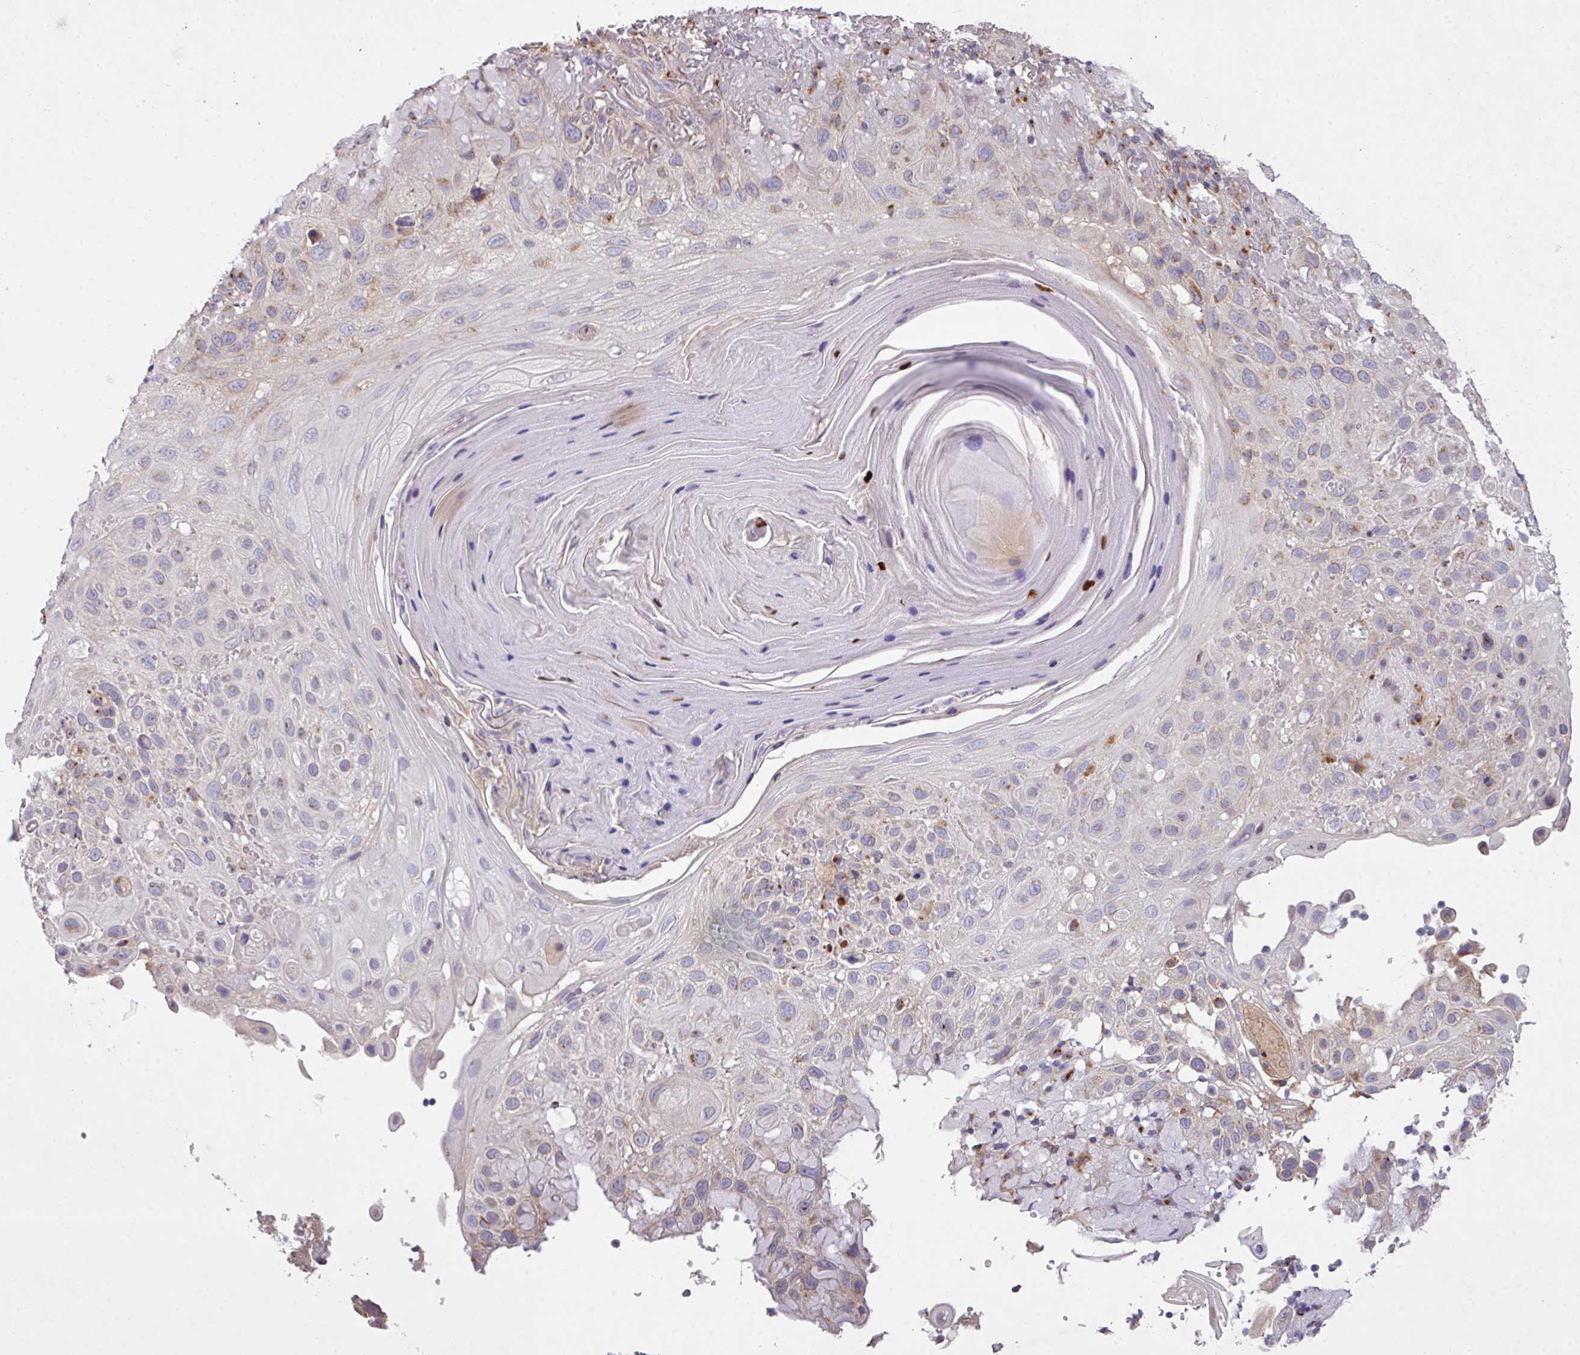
{"staining": {"intensity": "moderate", "quantity": "<25%", "location": "cytoplasmic/membranous"}, "tissue": "skin cancer", "cell_type": "Tumor cells", "image_type": "cancer", "snomed": [{"axis": "morphology", "description": "Normal tissue, NOS"}, {"axis": "morphology", "description": "Squamous cell carcinoma, NOS"}, {"axis": "topography", "description": "Skin"}], "caption": "Skin cancer (squamous cell carcinoma) tissue displays moderate cytoplasmic/membranous positivity in about <25% of tumor cells", "gene": "VTI1A", "patient": {"sex": "female", "age": 96}}